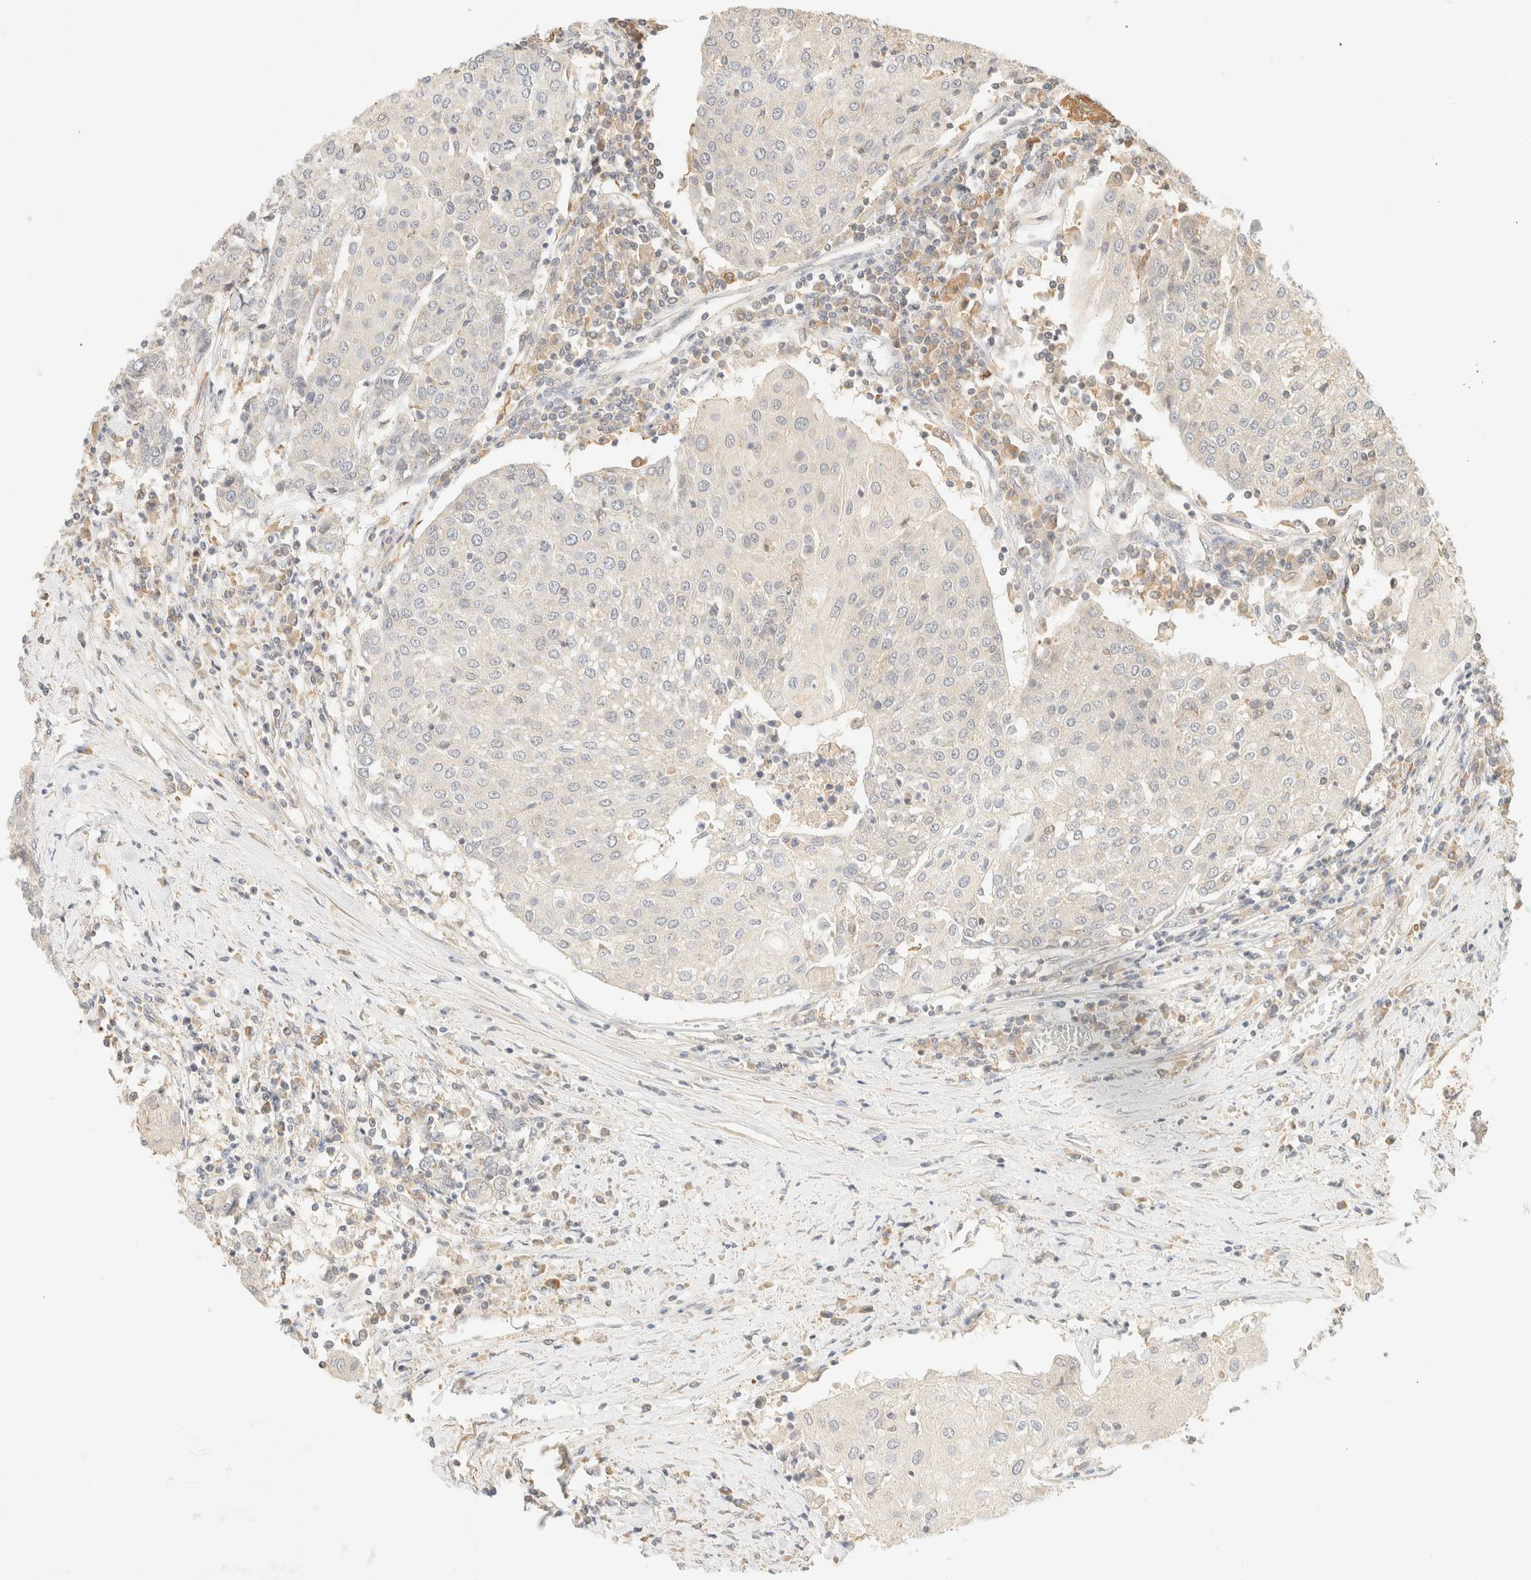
{"staining": {"intensity": "negative", "quantity": "none", "location": "none"}, "tissue": "urothelial cancer", "cell_type": "Tumor cells", "image_type": "cancer", "snomed": [{"axis": "morphology", "description": "Urothelial carcinoma, High grade"}, {"axis": "topography", "description": "Urinary bladder"}], "caption": "Immunohistochemistry (IHC) micrograph of neoplastic tissue: human urothelial cancer stained with DAB (3,3'-diaminobenzidine) exhibits no significant protein expression in tumor cells.", "gene": "TIMD4", "patient": {"sex": "female", "age": 85}}